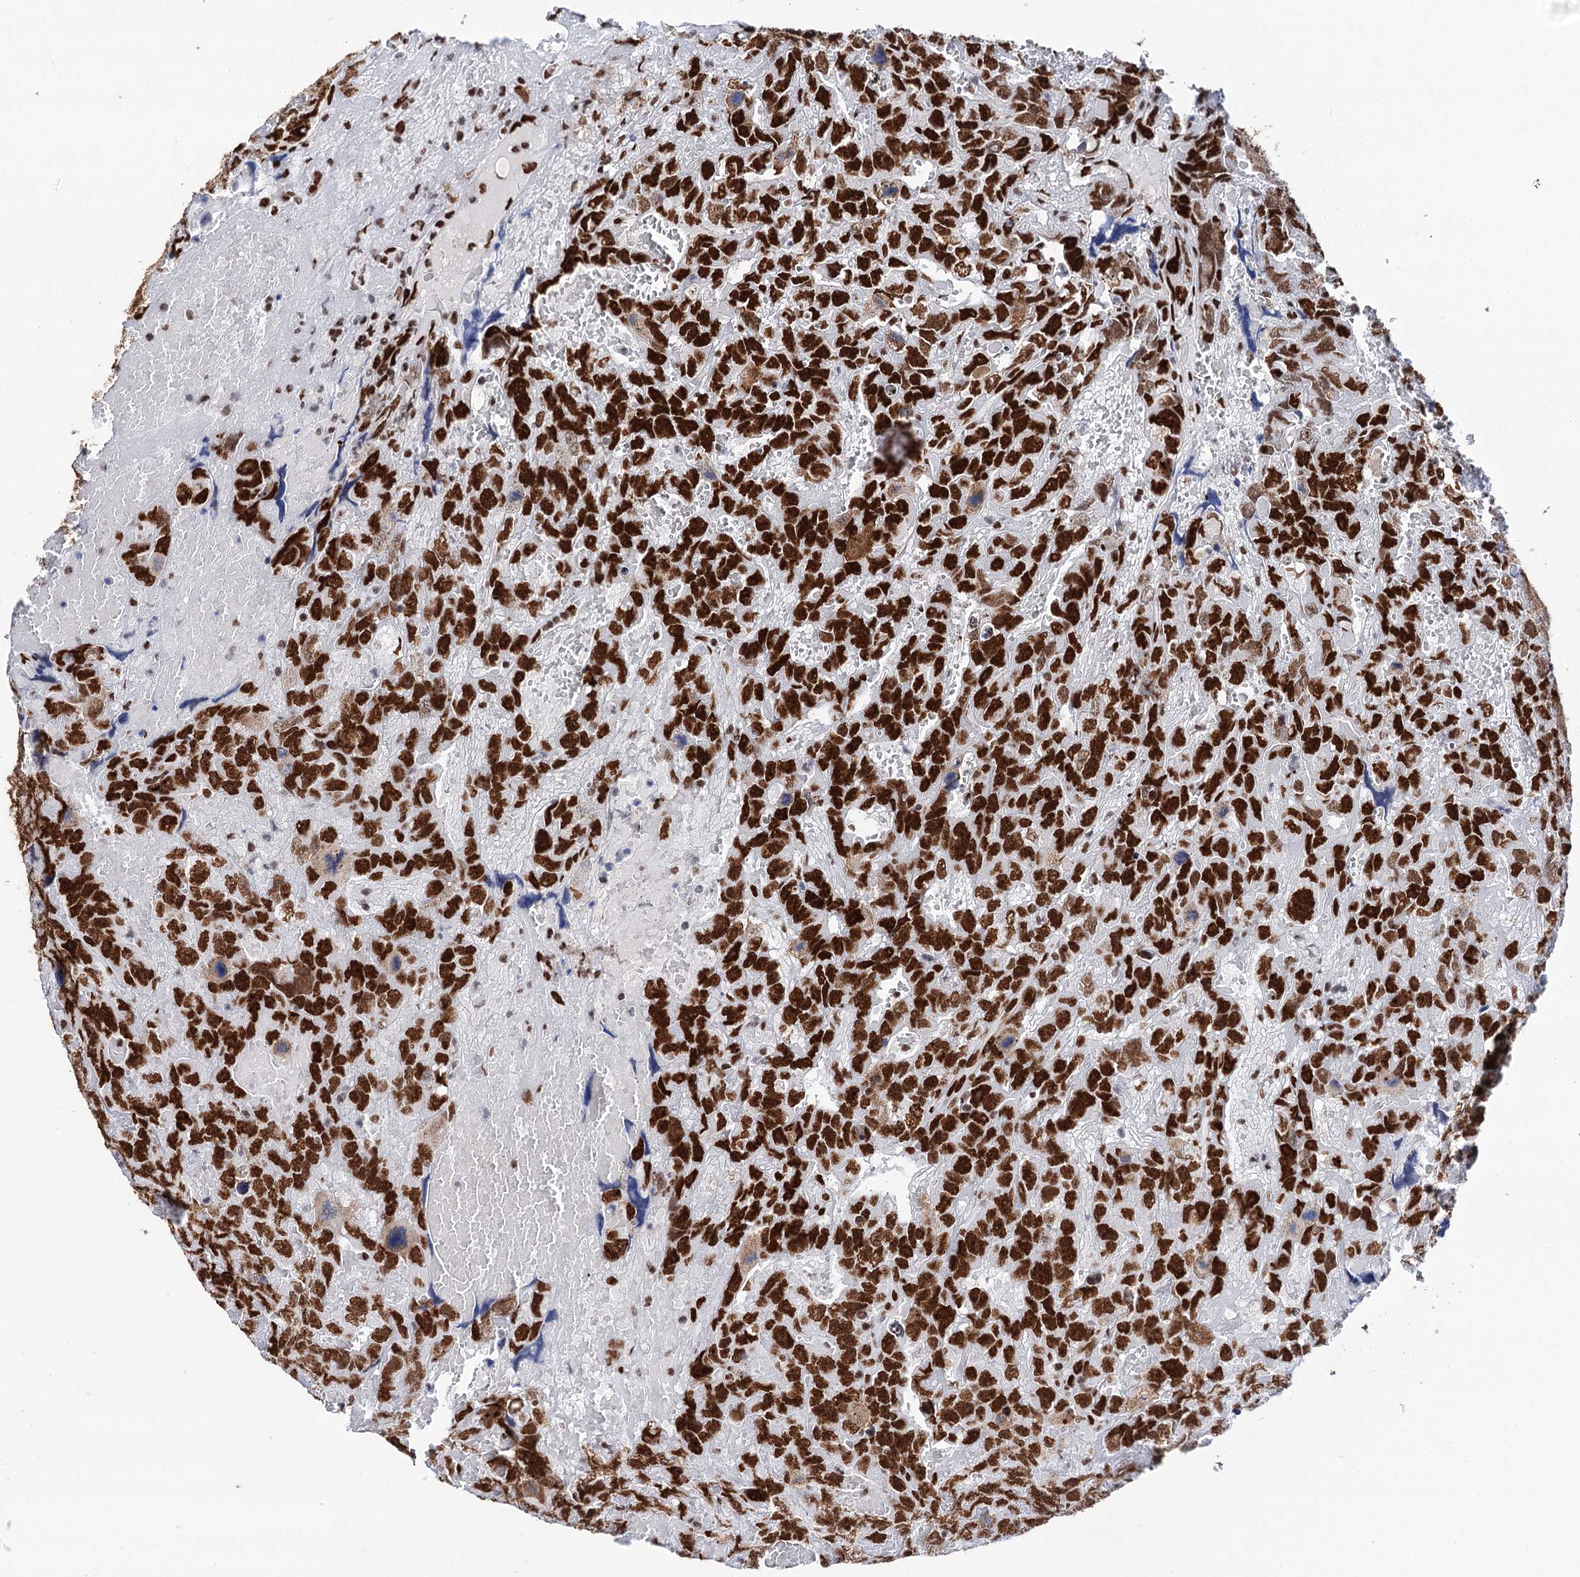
{"staining": {"intensity": "strong", "quantity": ">75%", "location": "nuclear"}, "tissue": "testis cancer", "cell_type": "Tumor cells", "image_type": "cancer", "snomed": [{"axis": "morphology", "description": "Carcinoma, Embryonal, NOS"}, {"axis": "topography", "description": "Testis"}], "caption": "Immunohistochemistry histopathology image of neoplastic tissue: human testis cancer (embryonal carcinoma) stained using IHC demonstrates high levels of strong protein expression localized specifically in the nuclear of tumor cells, appearing as a nuclear brown color.", "gene": "MATR3", "patient": {"sex": "male", "age": 45}}